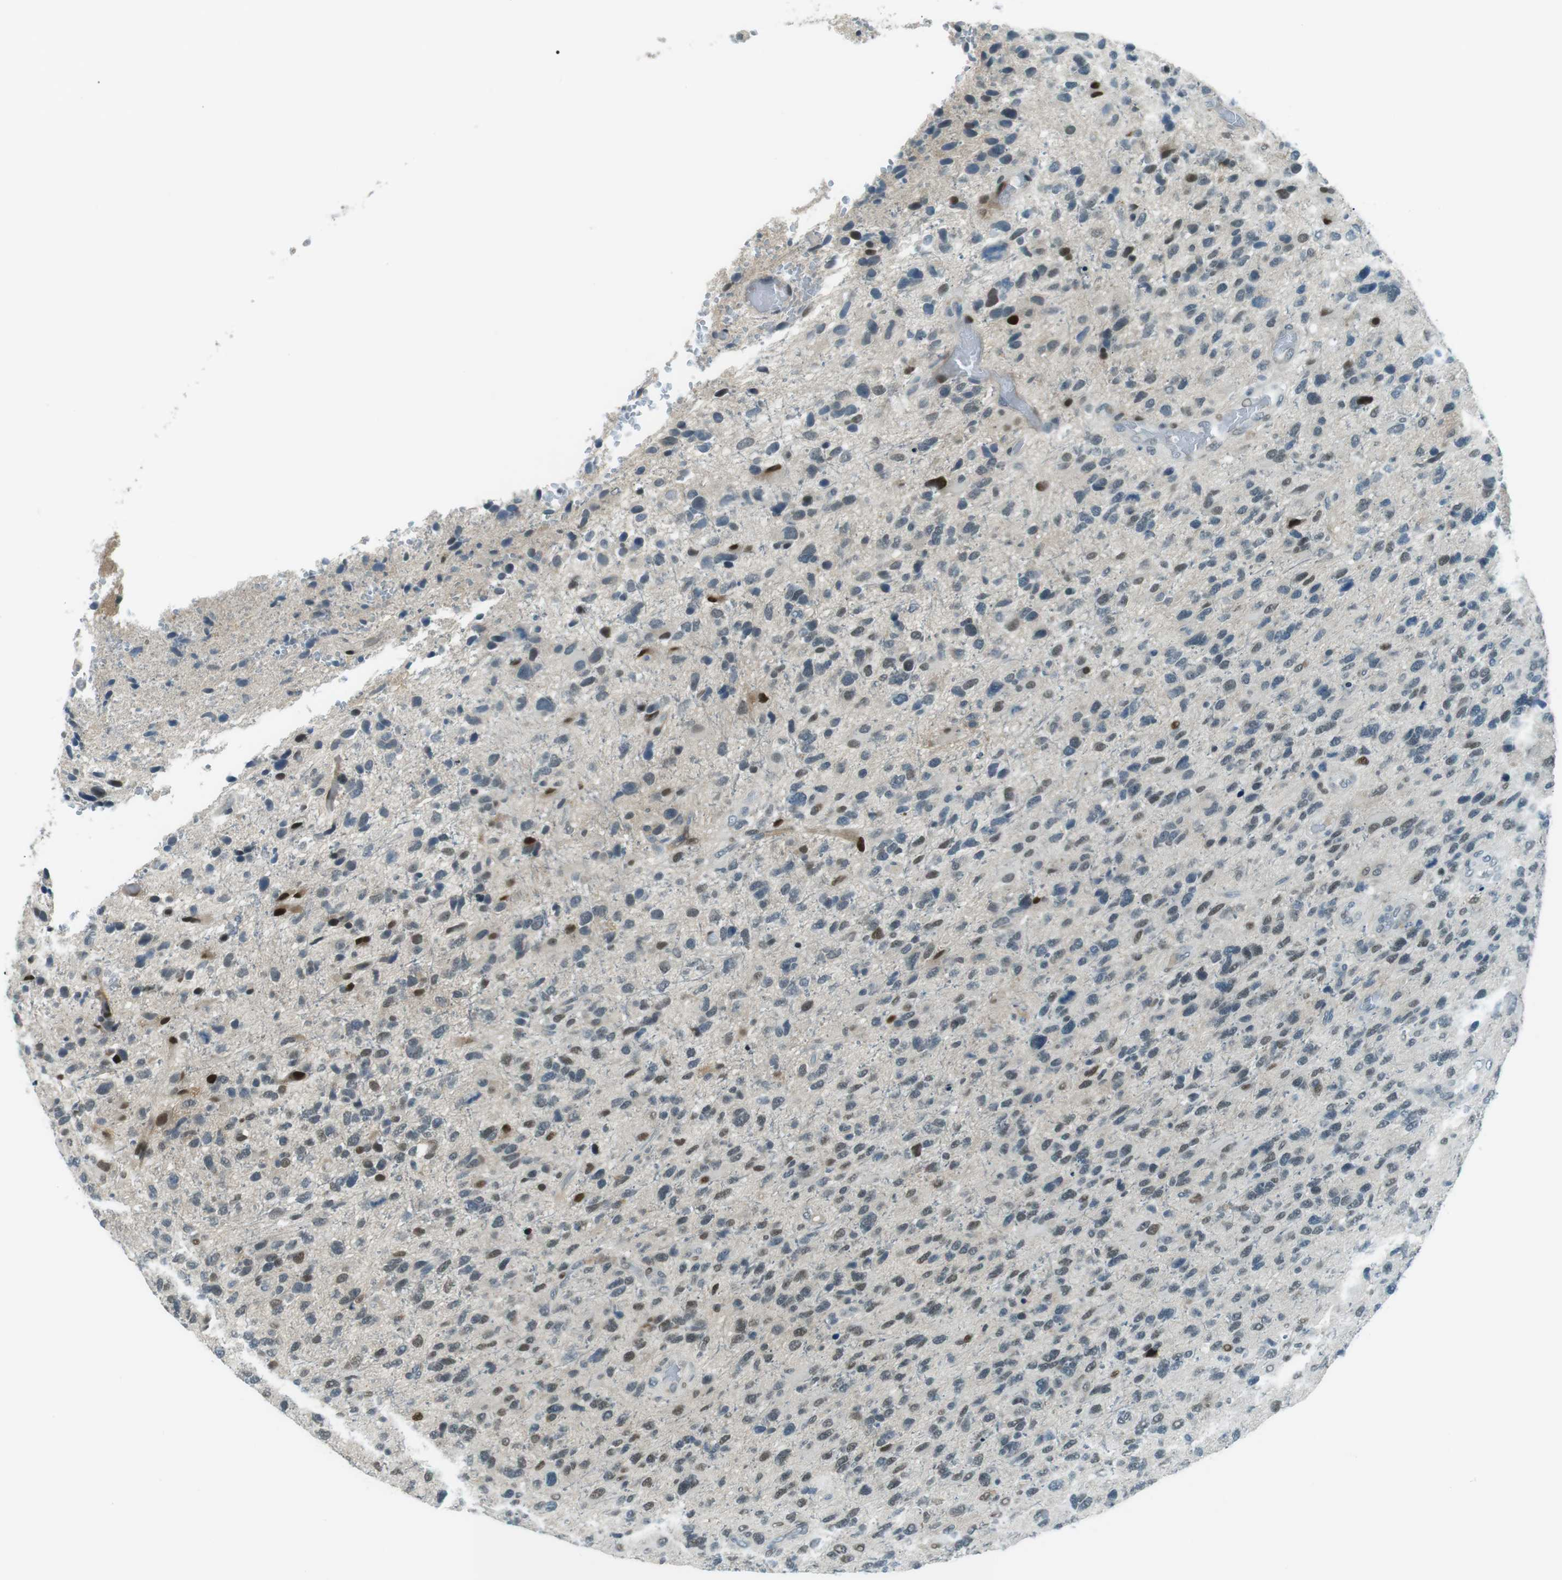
{"staining": {"intensity": "moderate", "quantity": "25%-75%", "location": "nuclear"}, "tissue": "glioma", "cell_type": "Tumor cells", "image_type": "cancer", "snomed": [{"axis": "morphology", "description": "Glioma, malignant, High grade"}, {"axis": "topography", "description": "Brain"}], "caption": "Immunohistochemistry (IHC) photomicrograph of neoplastic tissue: human malignant high-grade glioma stained using IHC exhibits medium levels of moderate protein expression localized specifically in the nuclear of tumor cells, appearing as a nuclear brown color.", "gene": "PJA1", "patient": {"sex": "female", "age": 58}}